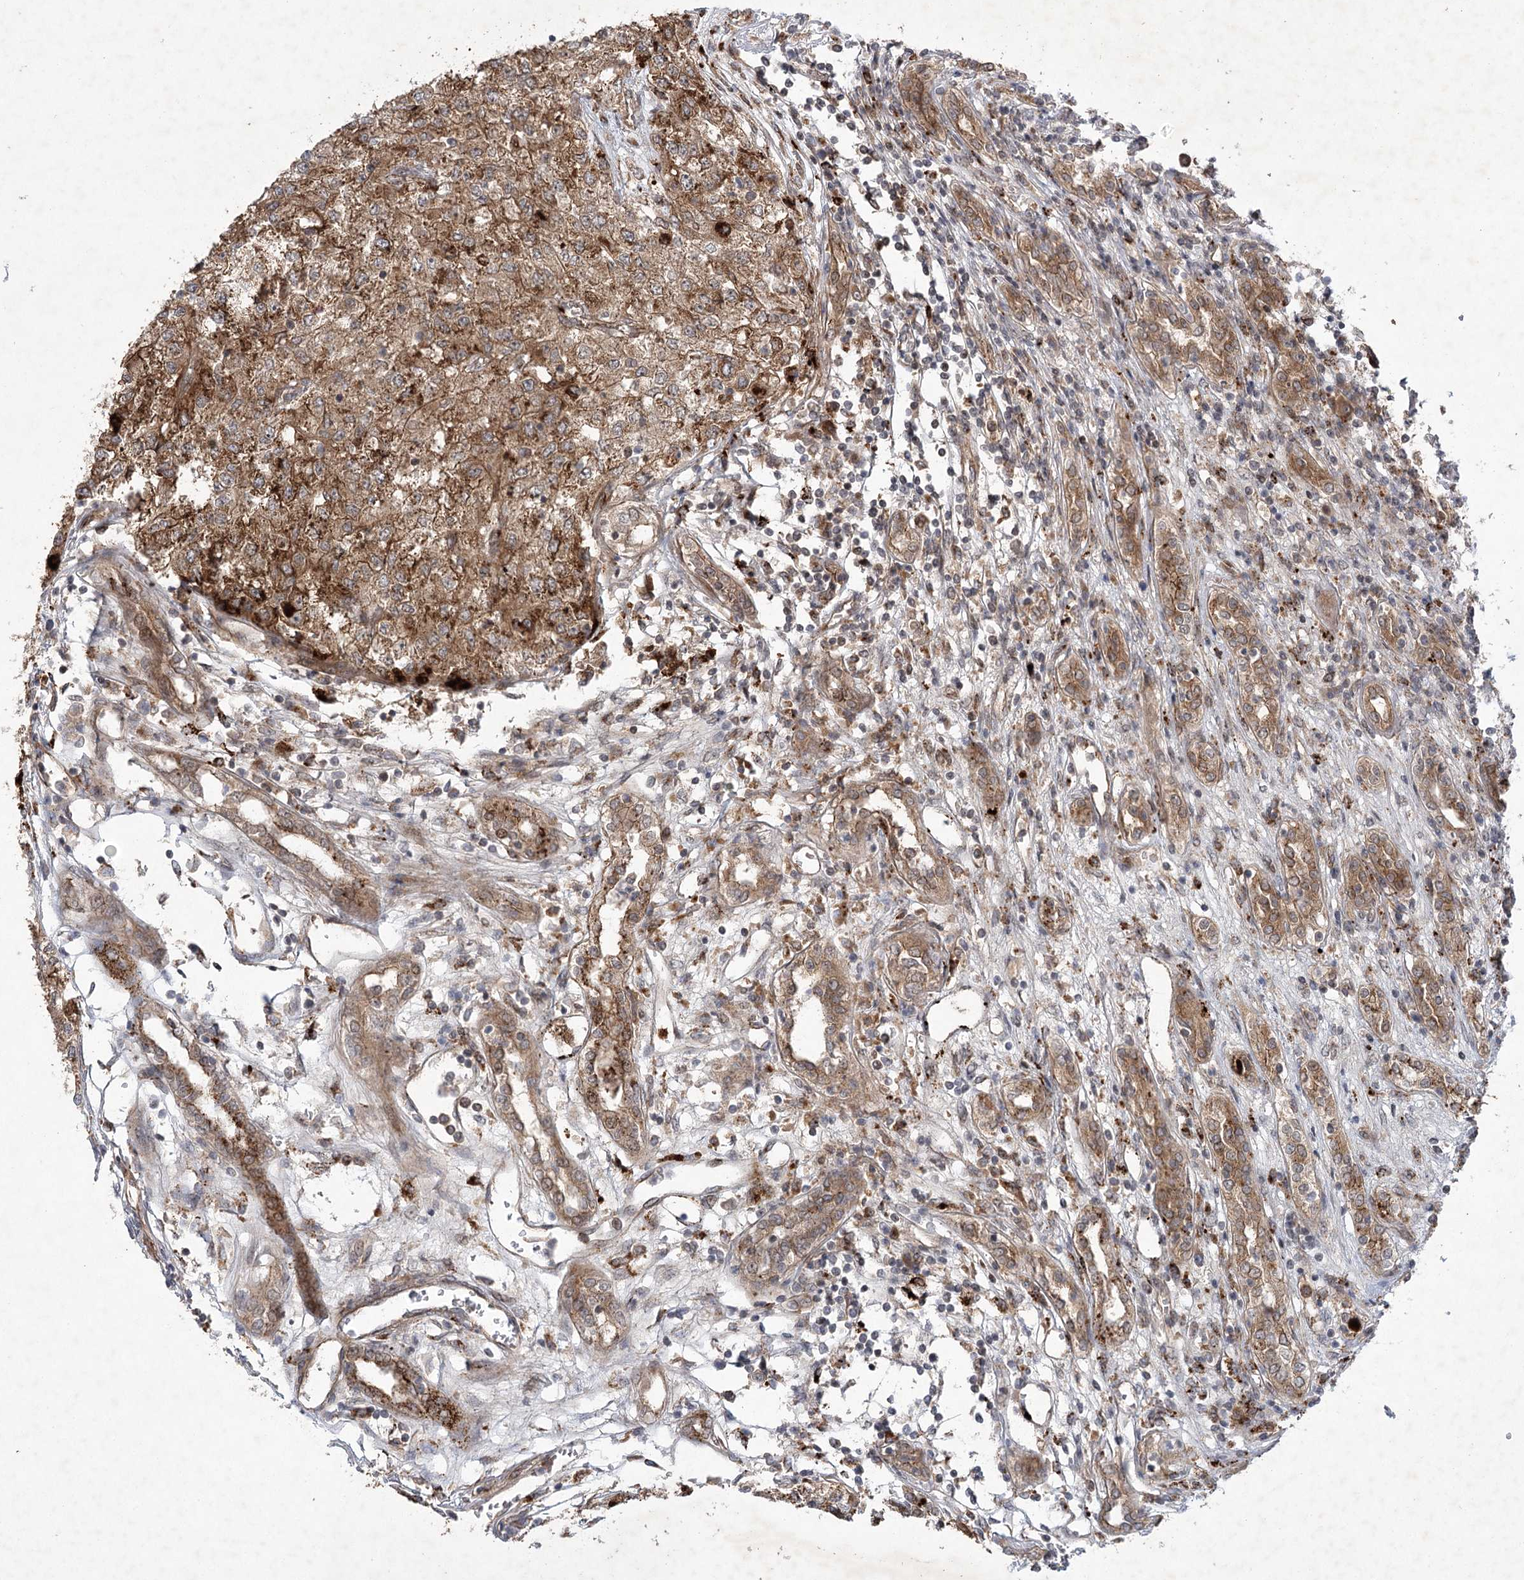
{"staining": {"intensity": "moderate", "quantity": ">75%", "location": "cytoplasmic/membranous"}, "tissue": "renal cancer", "cell_type": "Tumor cells", "image_type": "cancer", "snomed": [{"axis": "morphology", "description": "Adenocarcinoma, NOS"}, {"axis": "topography", "description": "Kidney"}], "caption": "The immunohistochemical stain labels moderate cytoplasmic/membranous staining in tumor cells of renal cancer (adenocarcinoma) tissue.", "gene": "METTL24", "patient": {"sex": "female", "age": 54}}